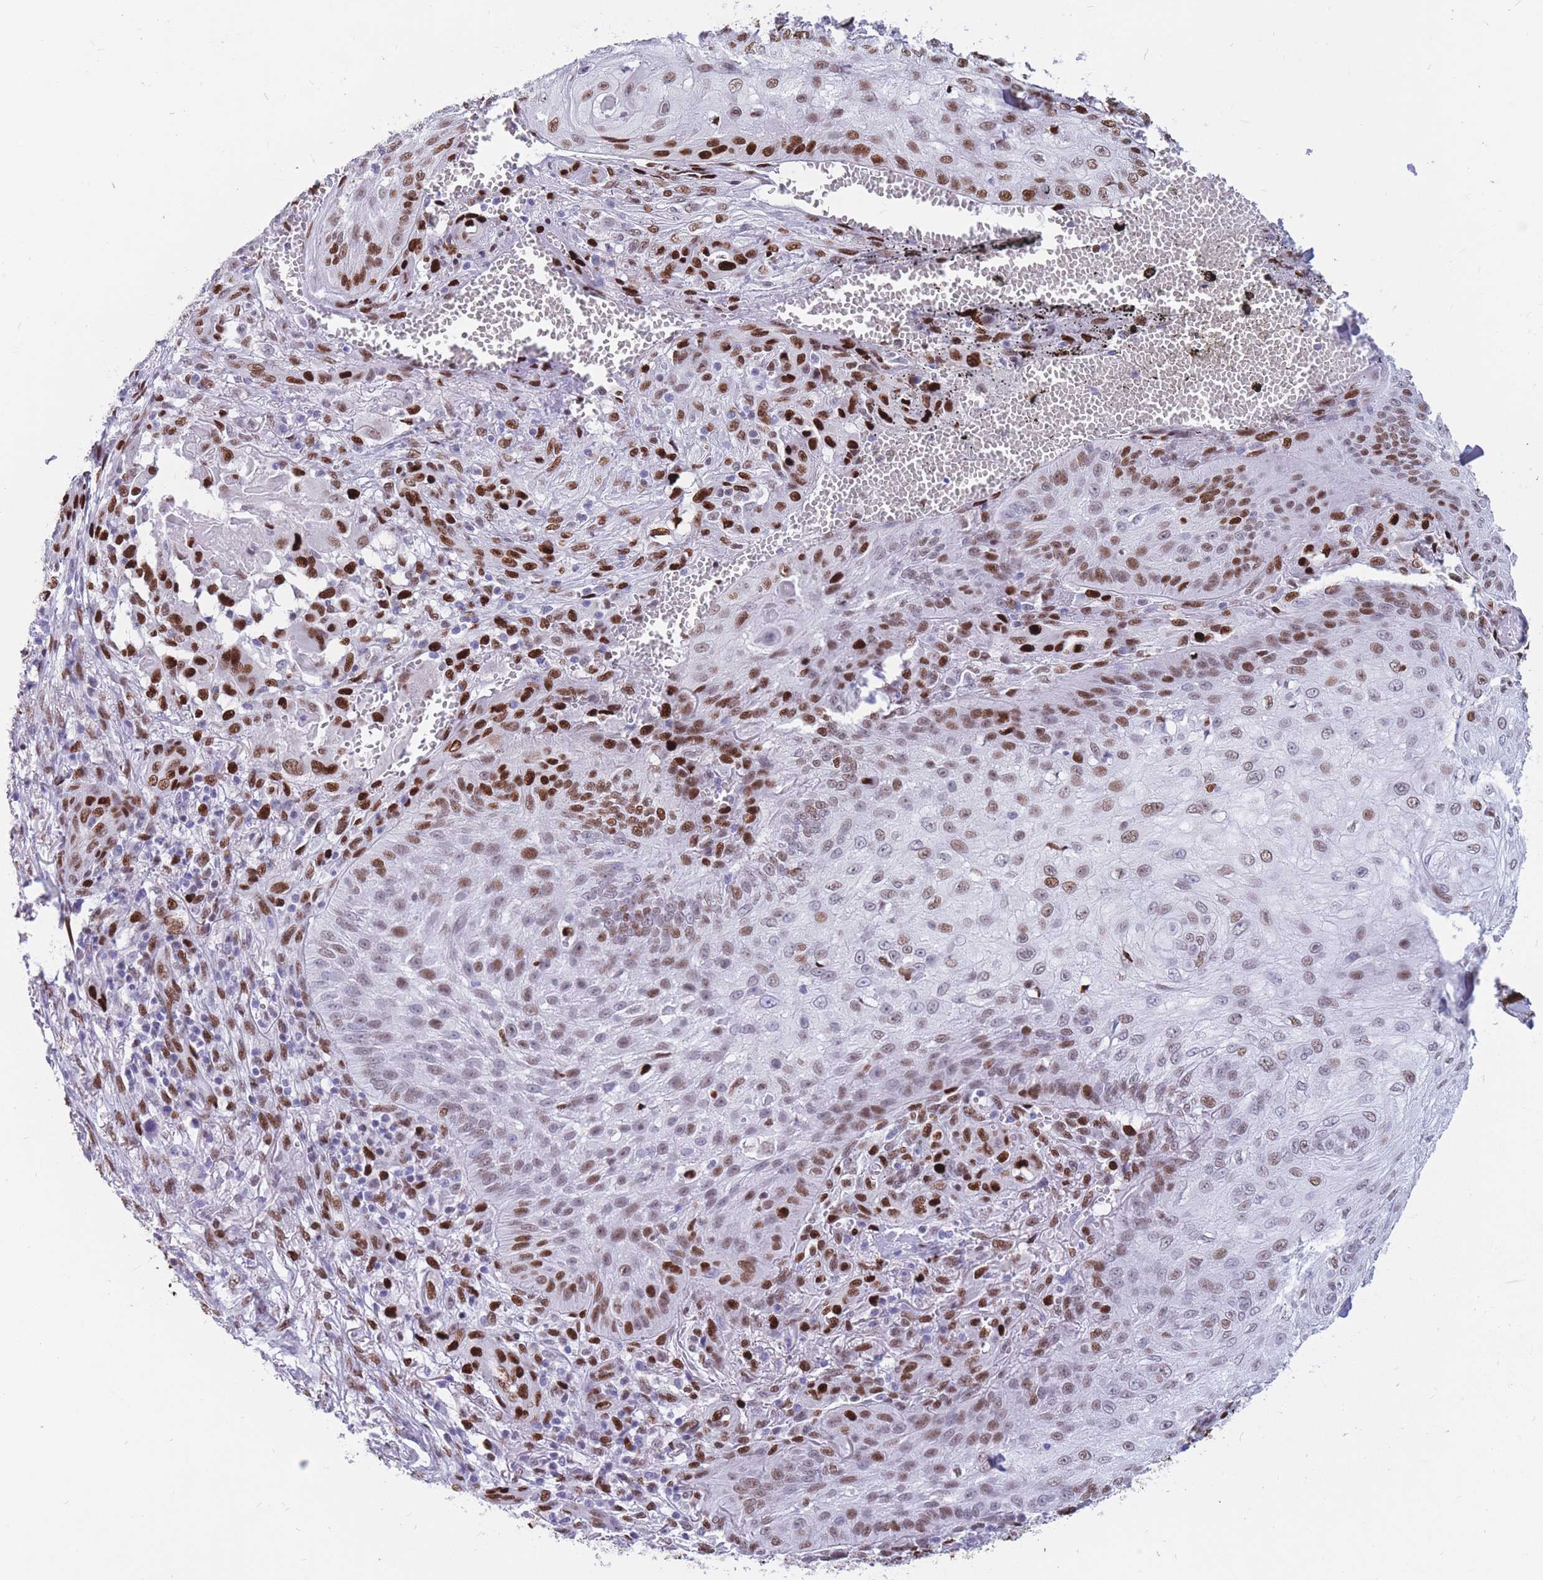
{"staining": {"intensity": "strong", "quantity": "25%-75%", "location": "nuclear"}, "tissue": "skin cancer", "cell_type": "Tumor cells", "image_type": "cancer", "snomed": [{"axis": "morphology", "description": "Squamous cell carcinoma, NOS"}, {"axis": "topography", "description": "Skin"}], "caption": "There is high levels of strong nuclear expression in tumor cells of skin cancer (squamous cell carcinoma), as demonstrated by immunohistochemical staining (brown color).", "gene": "NASP", "patient": {"sex": "male", "age": 70}}